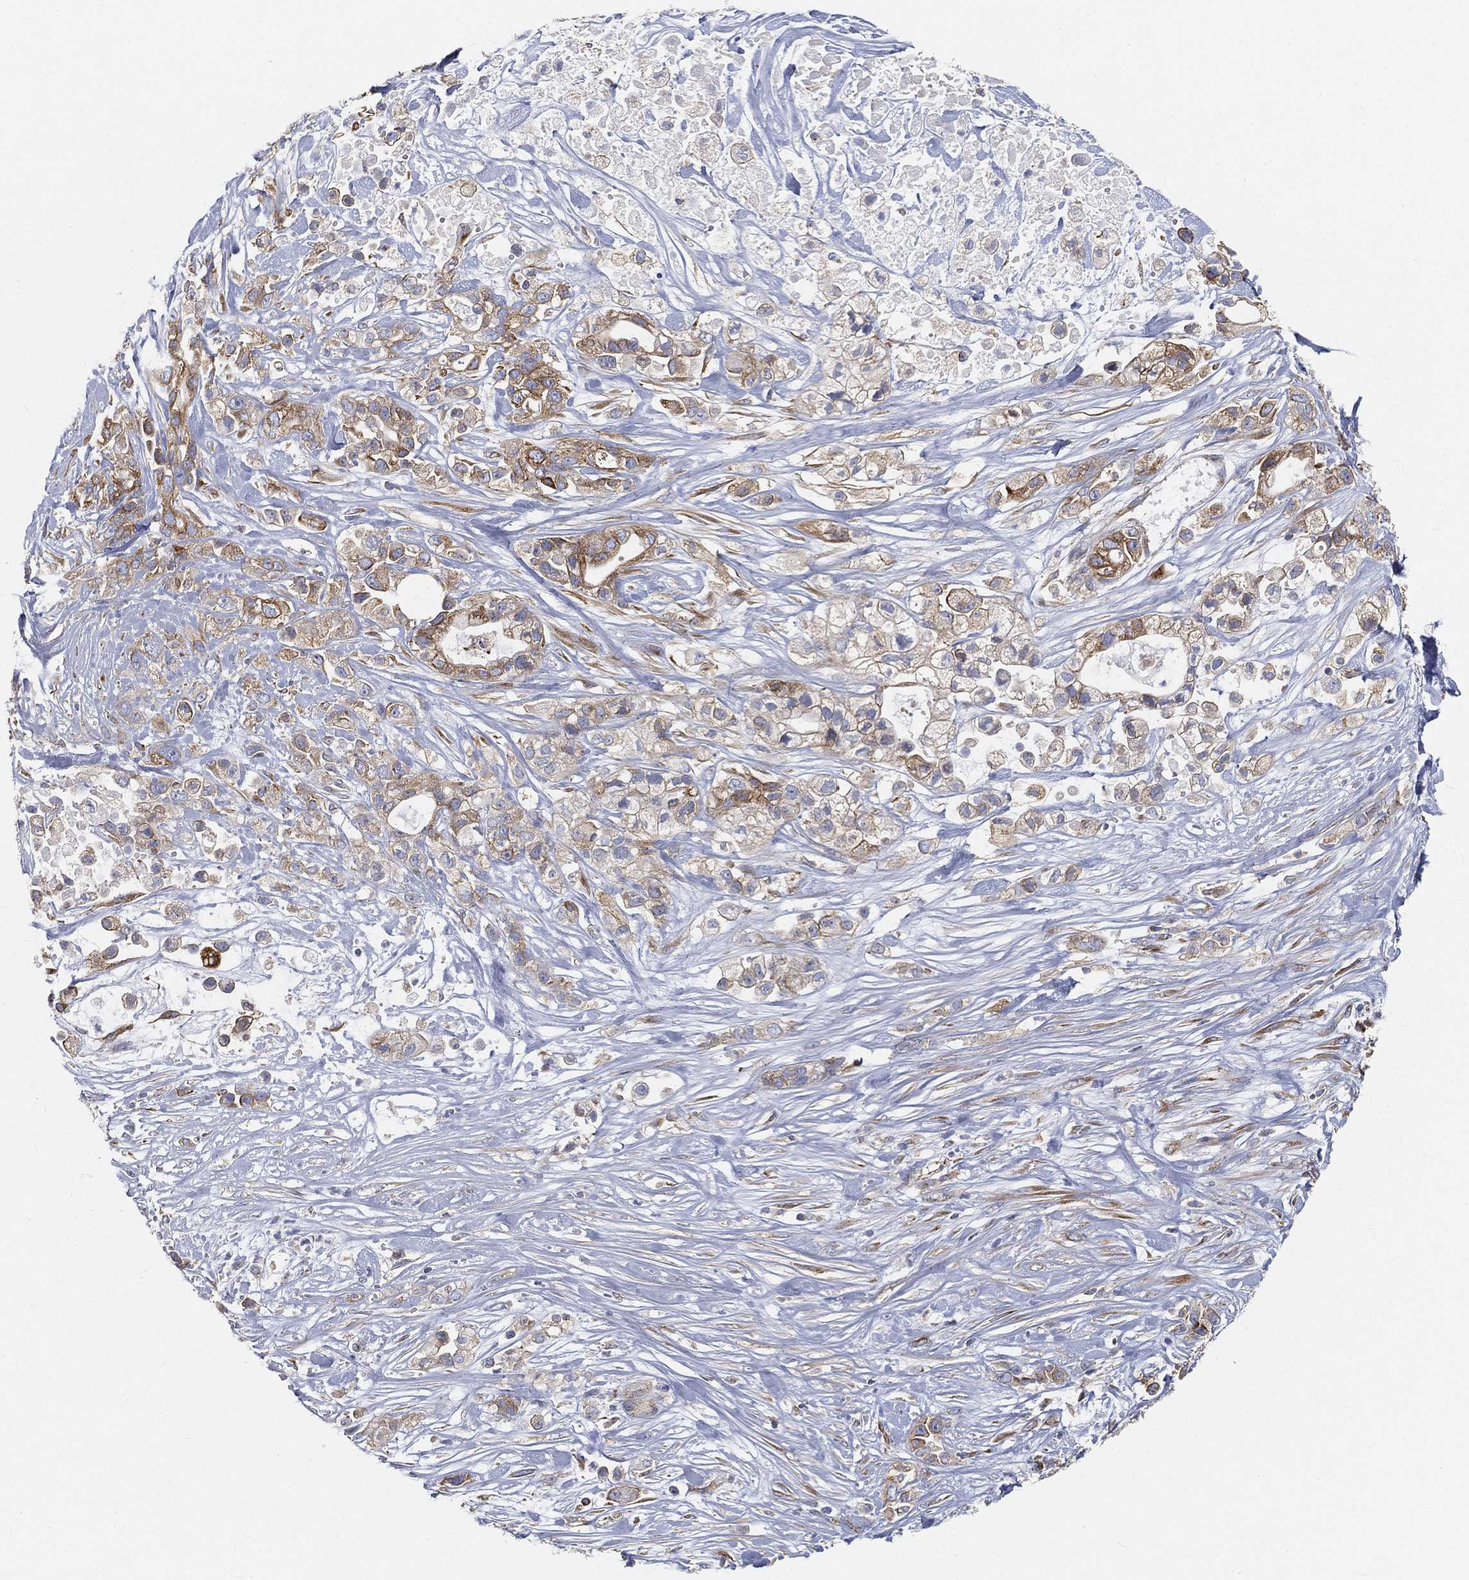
{"staining": {"intensity": "strong", "quantity": "25%-75%", "location": "cytoplasmic/membranous"}, "tissue": "pancreatic cancer", "cell_type": "Tumor cells", "image_type": "cancer", "snomed": [{"axis": "morphology", "description": "Adenocarcinoma, NOS"}, {"axis": "topography", "description": "Pancreas"}], "caption": "A high amount of strong cytoplasmic/membranous positivity is present in about 25%-75% of tumor cells in pancreatic cancer tissue.", "gene": "TMEM25", "patient": {"sex": "male", "age": 44}}